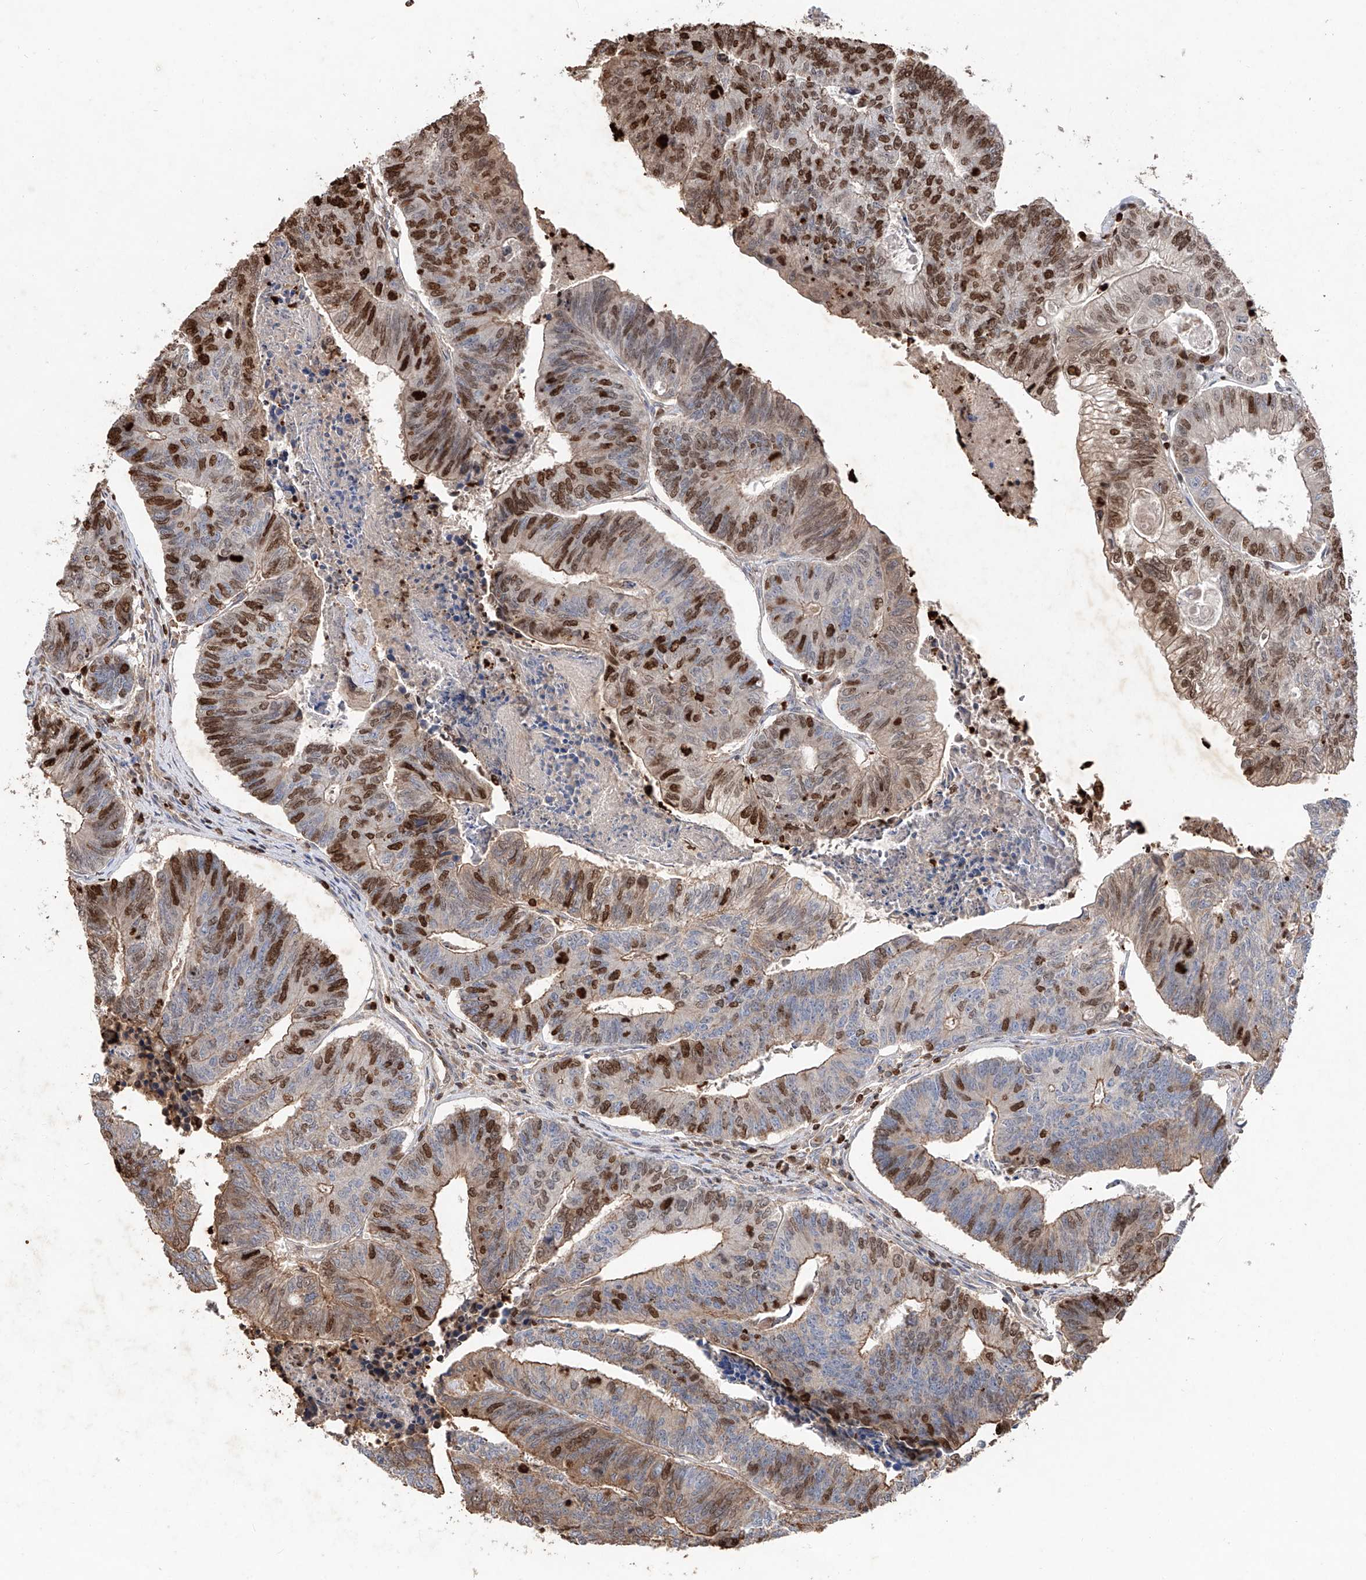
{"staining": {"intensity": "moderate", "quantity": "25%-75%", "location": "nuclear"}, "tissue": "colorectal cancer", "cell_type": "Tumor cells", "image_type": "cancer", "snomed": [{"axis": "morphology", "description": "Adenocarcinoma, NOS"}, {"axis": "topography", "description": "Colon"}], "caption": "Immunohistochemistry (IHC) of adenocarcinoma (colorectal) shows medium levels of moderate nuclear expression in about 25%-75% of tumor cells.", "gene": "EDN1", "patient": {"sex": "female", "age": 67}}